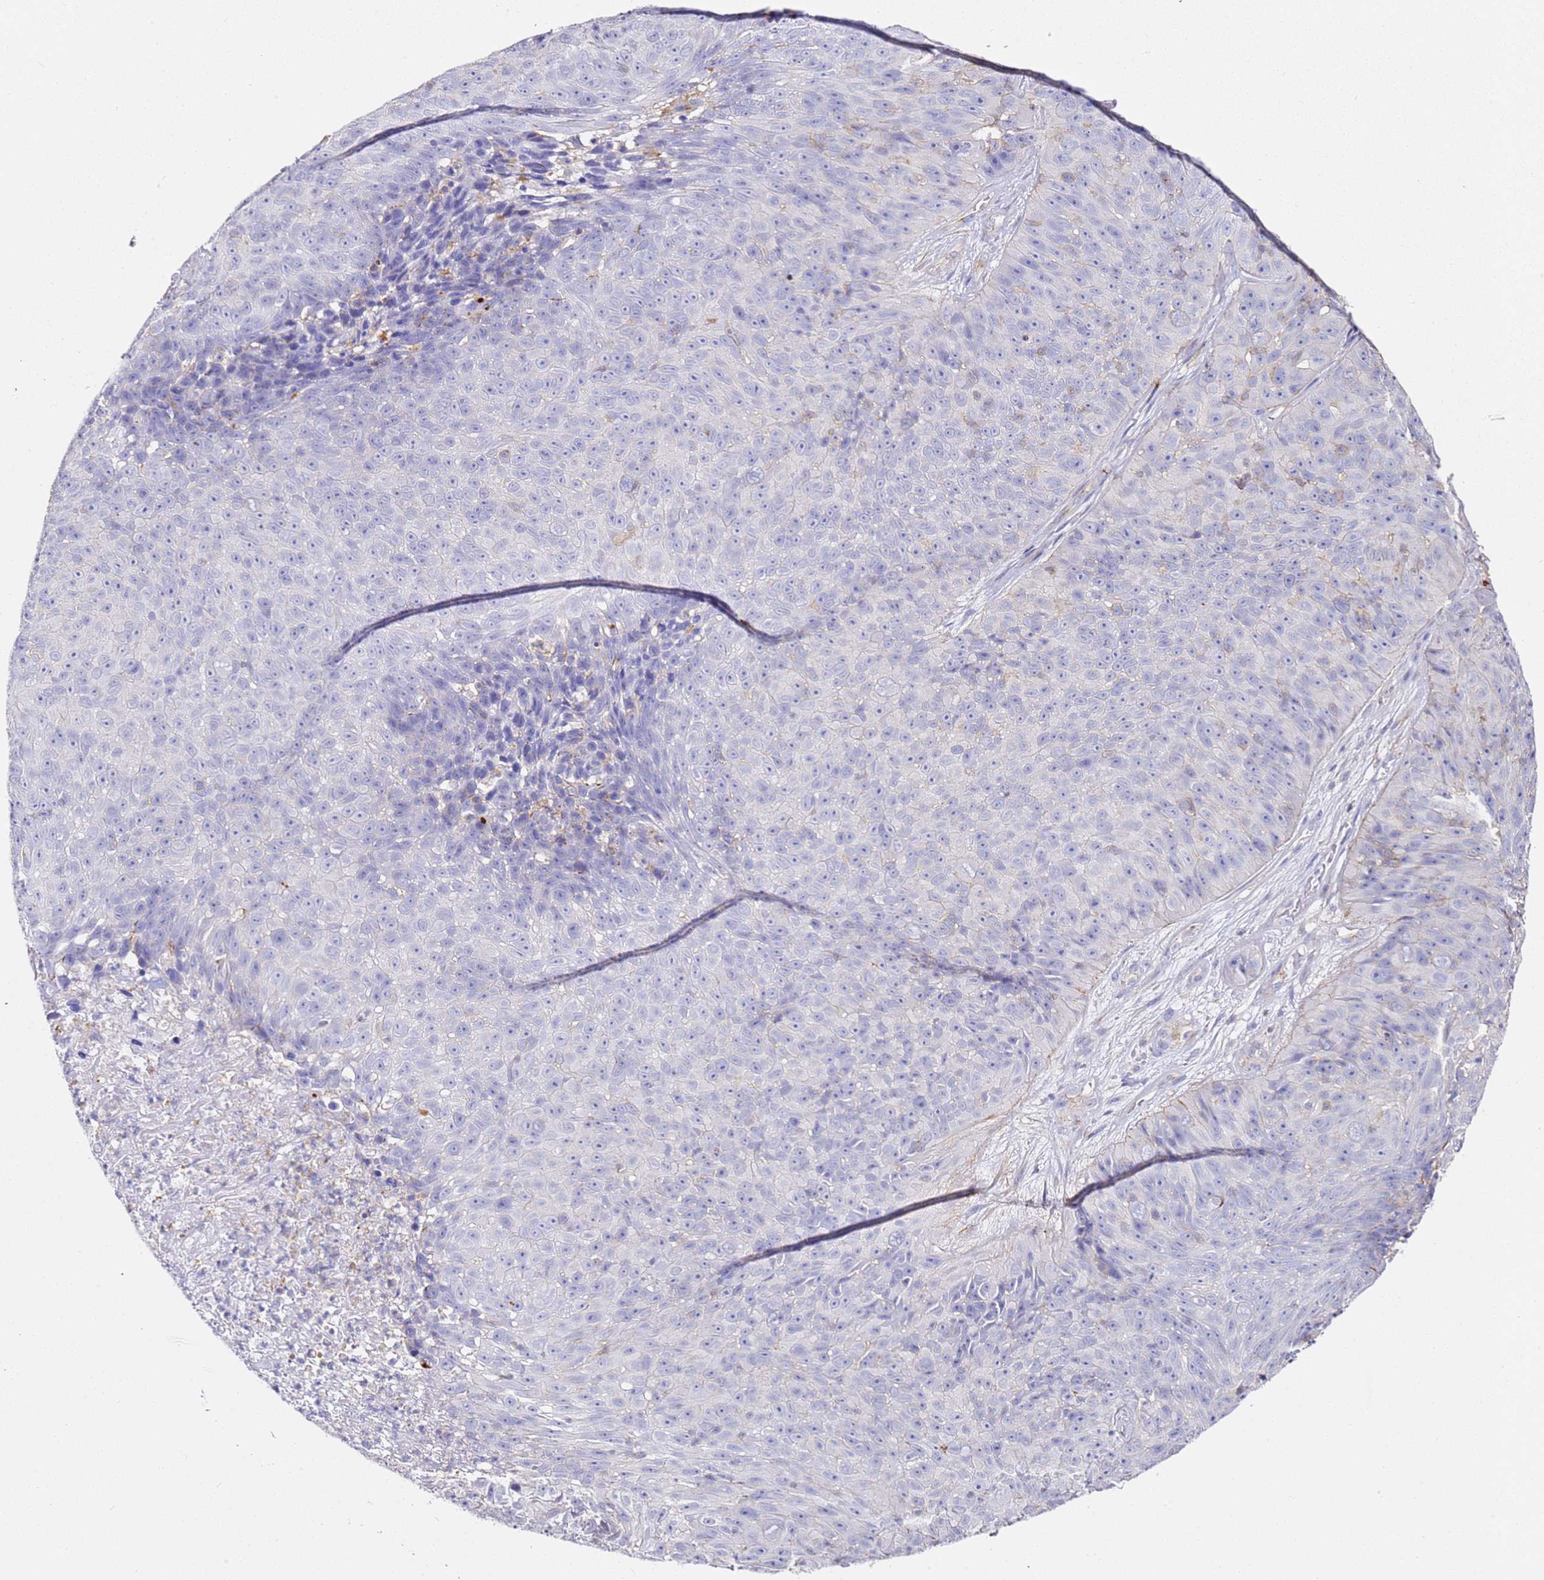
{"staining": {"intensity": "negative", "quantity": "none", "location": "none"}, "tissue": "skin cancer", "cell_type": "Tumor cells", "image_type": "cancer", "snomed": [{"axis": "morphology", "description": "Squamous cell carcinoma, NOS"}, {"axis": "topography", "description": "Skin"}], "caption": "Micrograph shows no significant protein positivity in tumor cells of skin squamous cell carcinoma.", "gene": "ZNF671", "patient": {"sex": "female", "age": 87}}